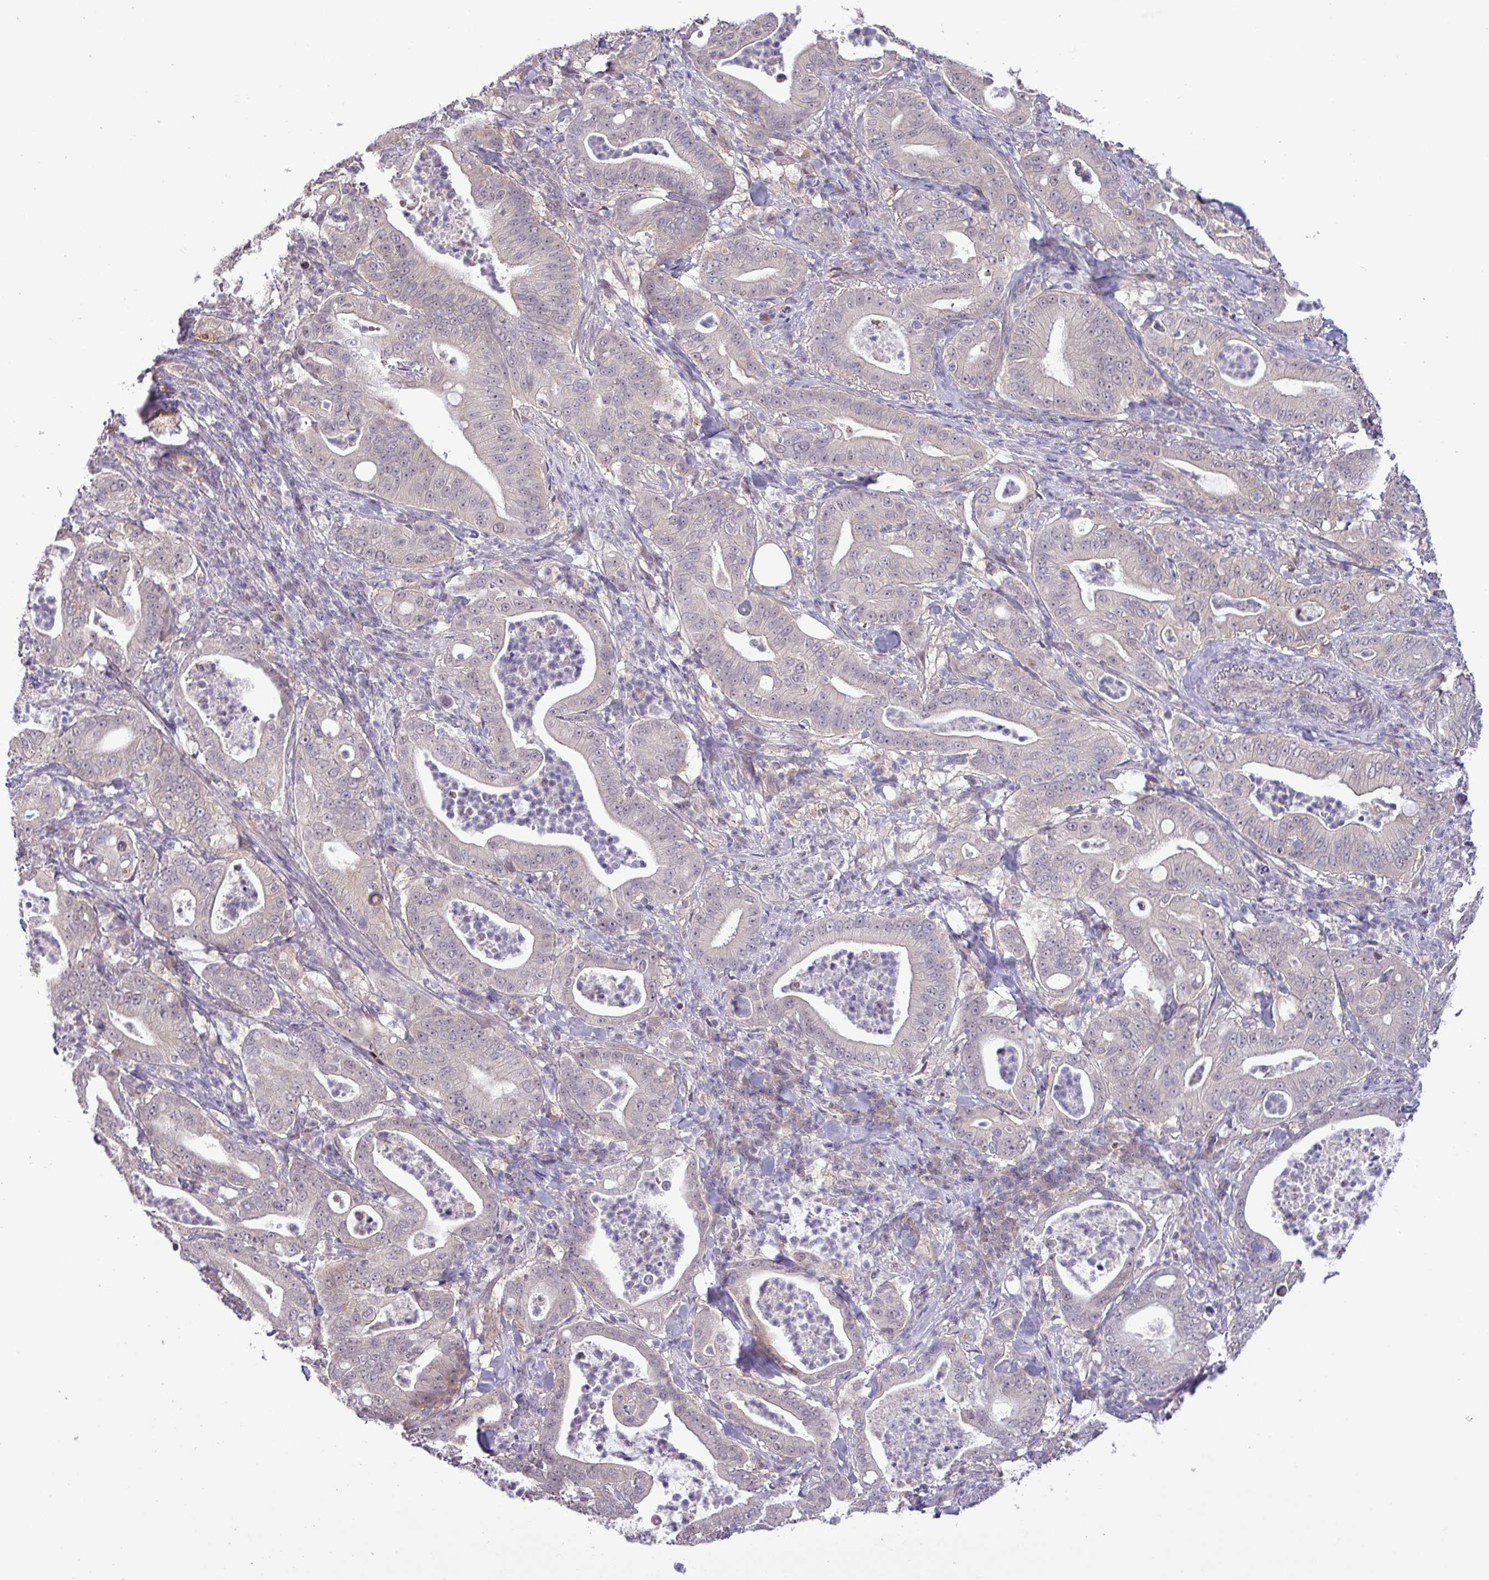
{"staining": {"intensity": "negative", "quantity": "none", "location": "none"}, "tissue": "pancreatic cancer", "cell_type": "Tumor cells", "image_type": "cancer", "snomed": [{"axis": "morphology", "description": "Adenocarcinoma, NOS"}, {"axis": "topography", "description": "Pancreas"}], "caption": "Tumor cells are negative for protein expression in human adenocarcinoma (pancreatic). (DAB immunohistochemistry (IHC) visualized using brightfield microscopy, high magnification).", "gene": "RIPPLY1", "patient": {"sex": "male", "age": 71}}